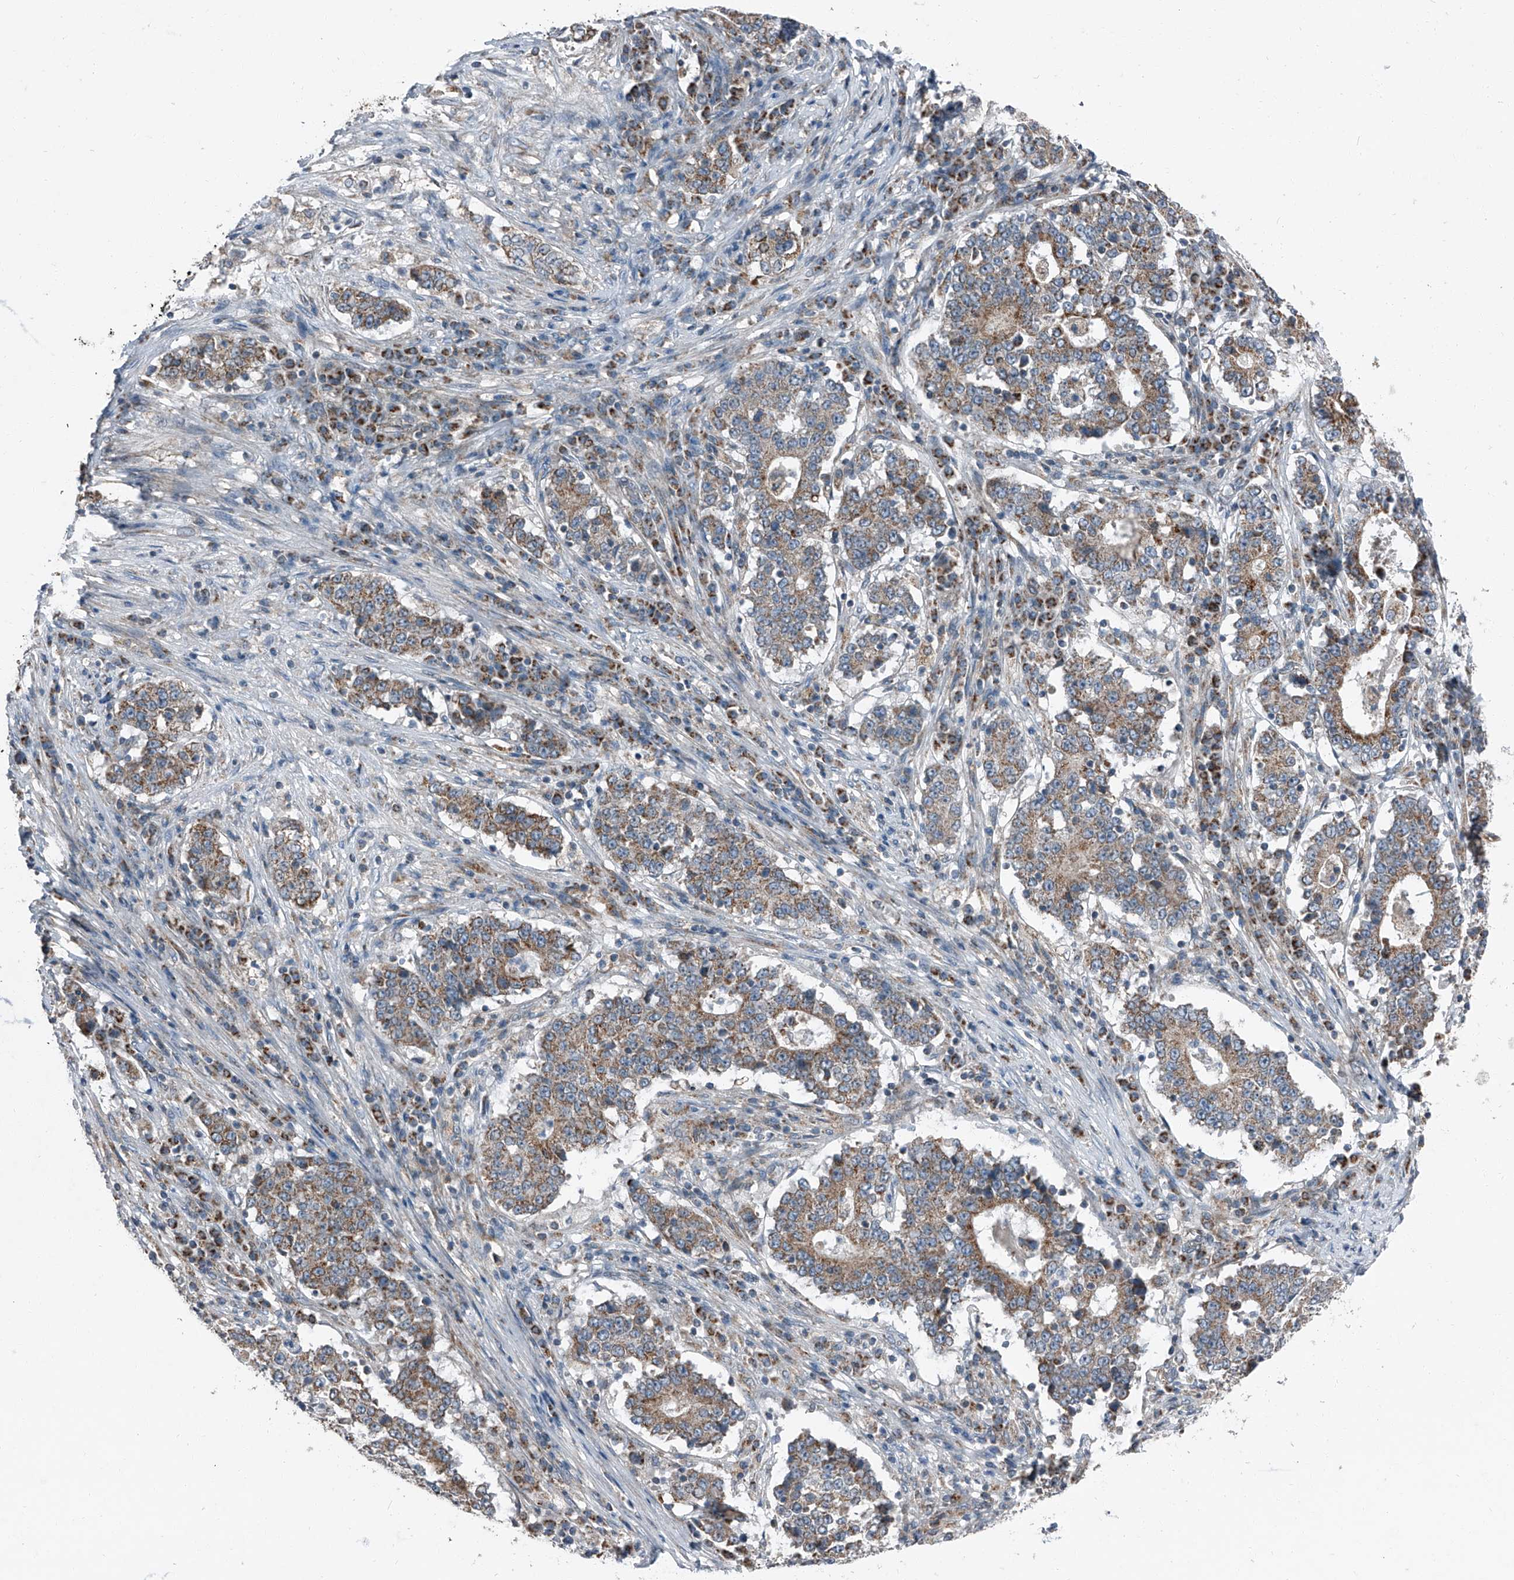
{"staining": {"intensity": "moderate", "quantity": ">75%", "location": "cytoplasmic/membranous"}, "tissue": "stomach cancer", "cell_type": "Tumor cells", "image_type": "cancer", "snomed": [{"axis": "morphology", "description": "Adenocarcinoma, NOS"}, {"axis": "topography", "description": "Stomach"}], "caption": "Immunohistochemical staining of adenocarcinoma (stomach) demonstrates medium levels of moderate cytoplasmic/membranous staining in approximately >75% of tumor cells.", "gene": "CHRNA7", "patient": {"sex": "male", "age": 59}}